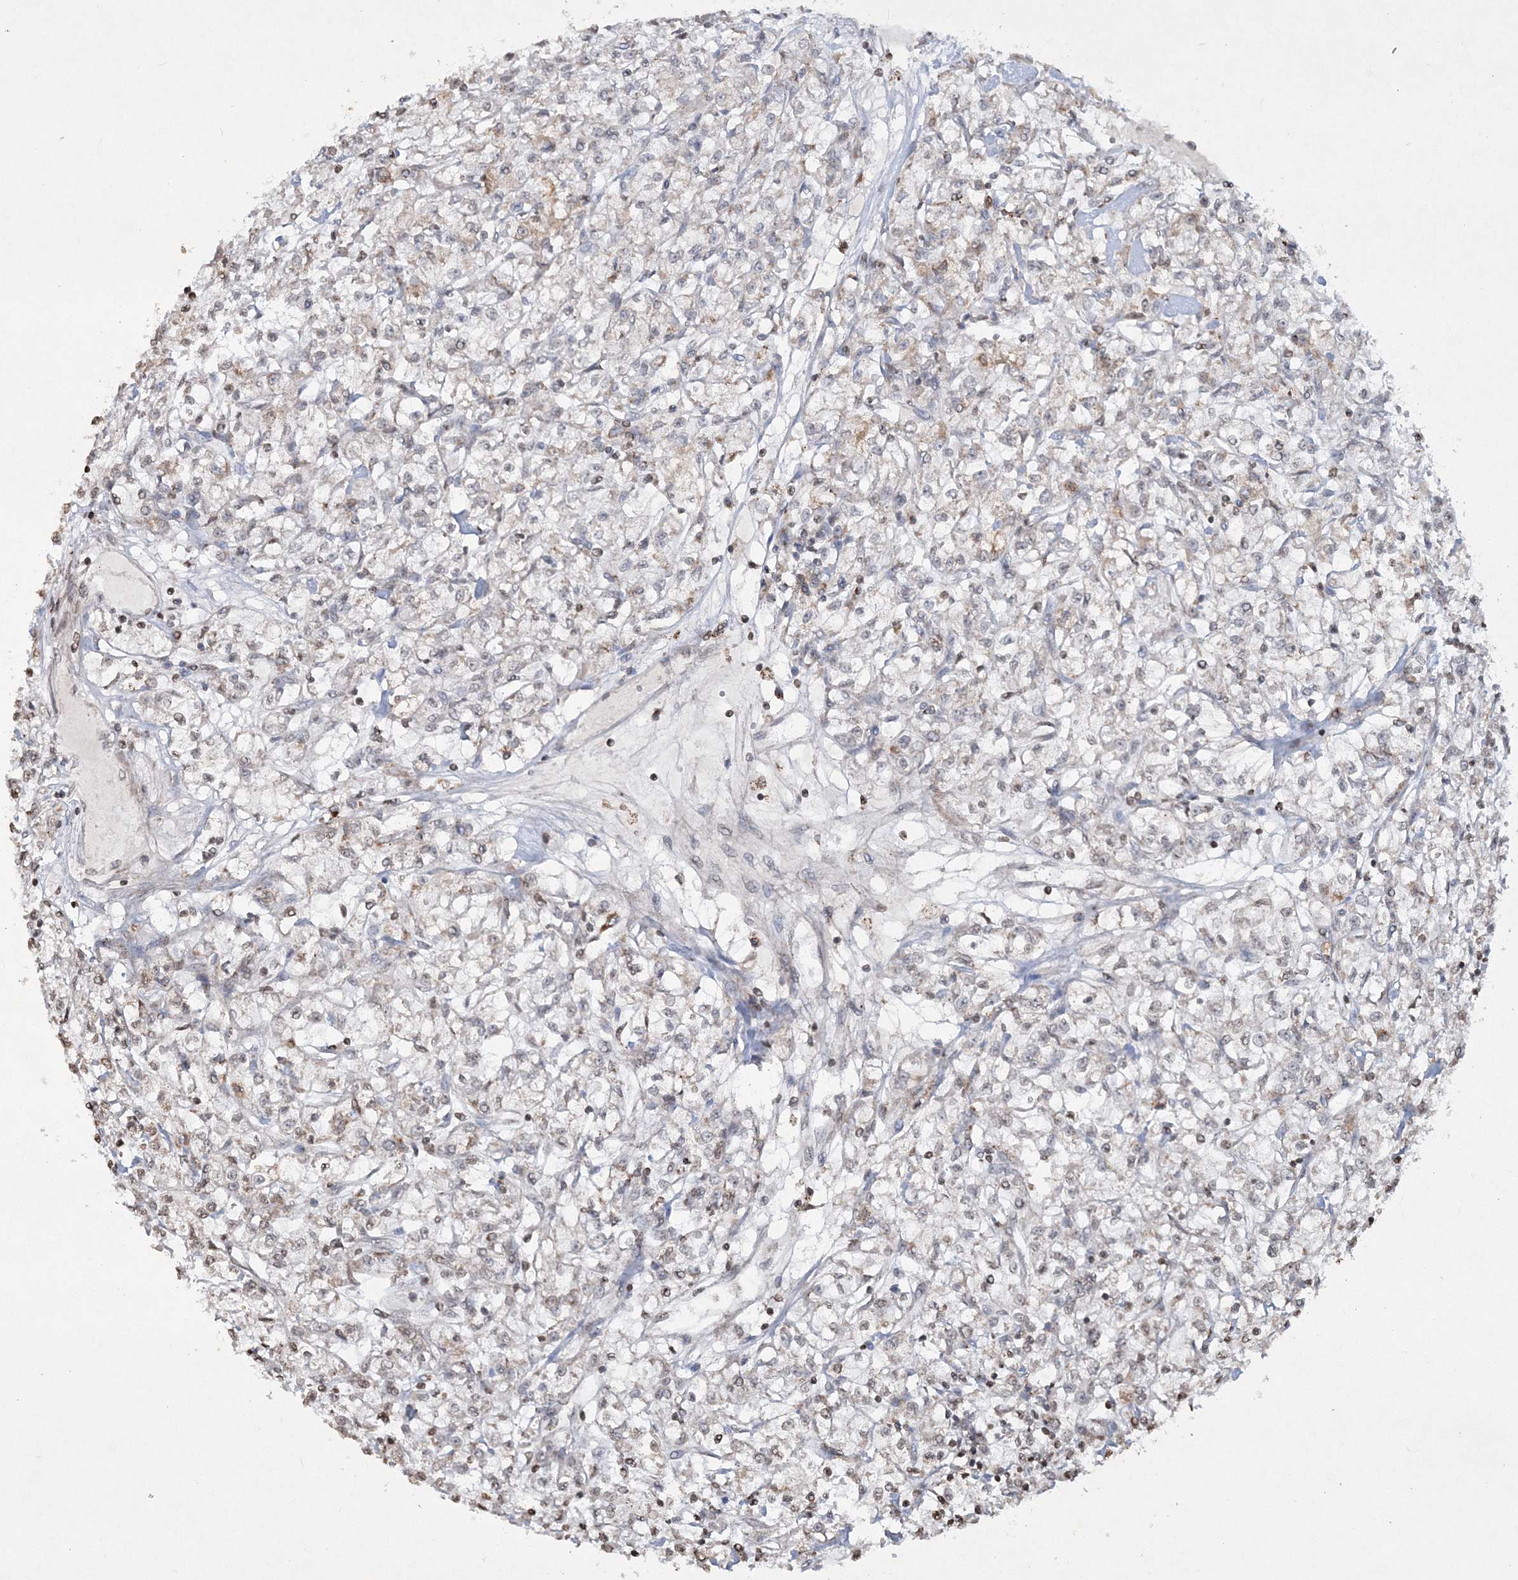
{"staining": {"intensity": "negative", "quantity": "none", "location": "none"}, "tissue": "renal cancer", "cell_type": "Tumor cells", "image_type": "cancer", "snomed": [{"axis": "morphology", "description": "Adenocarcinoma, NOS"}, {"axis": "topography", "description": "Kidney"}], "caption": "A high-resolution photomicrograph shows IHC staining of renal cancer (adenocarcinoma), which displays no significant staining in tumor cells.", "gene": "TTC7A", "patient": {"sex": "female", "age": 59}}